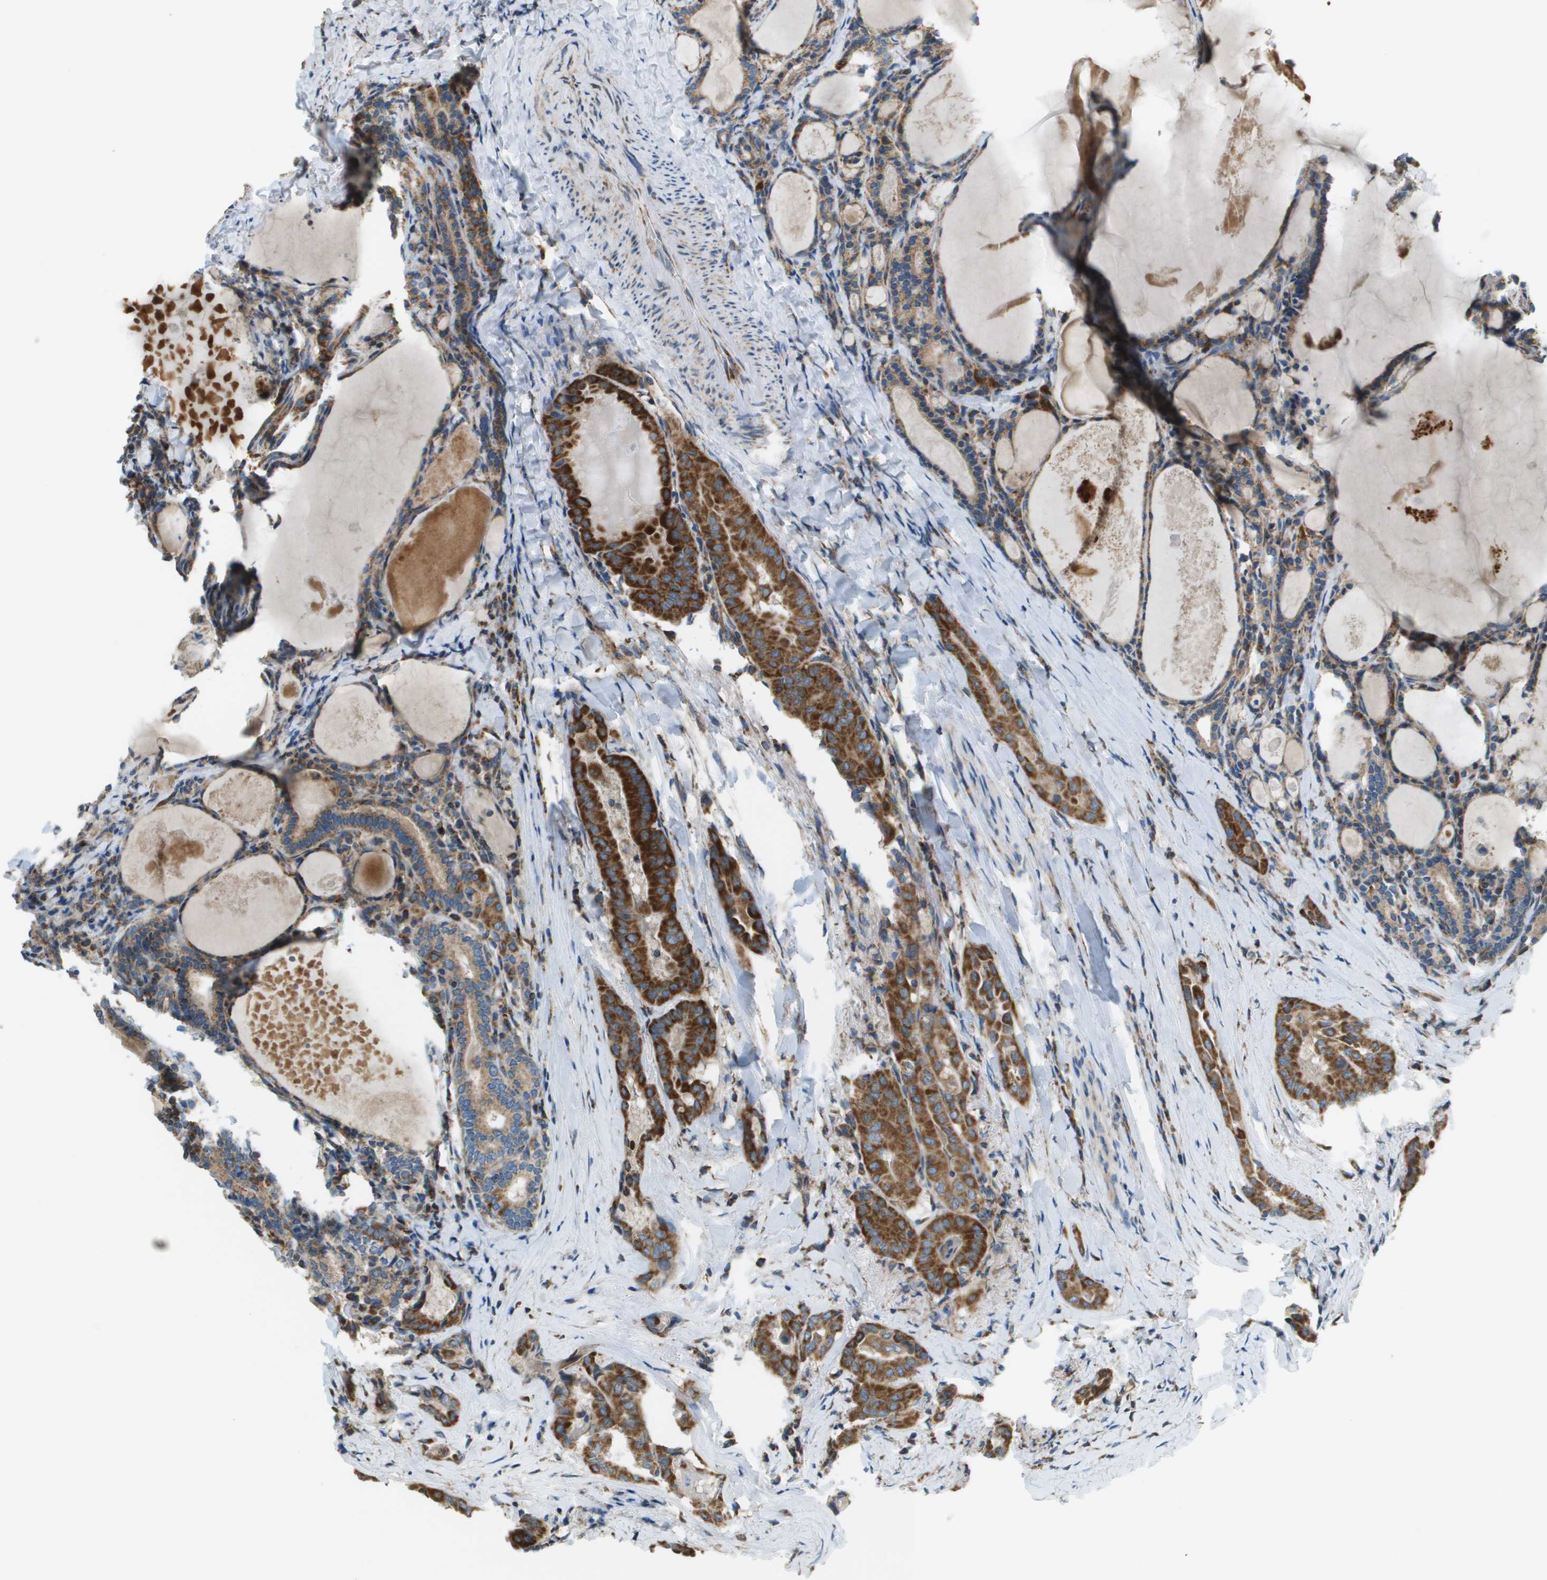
{"staining": {"intensity": "strong", "quantity": ">75%", "location": "cytoplasmic/membranous"}, "tissue": "thyroid cancer", "cell_type": "Tumor cells", "image_type": "cancer", "snomed": [{"axis": "morphology", "description": "Papillary adenocarcinoma, NOS"}, {"axis": "topography", "description": "Thyroid gland"}], "caption": "Thyroid cancer (papillary adenocarcinoma) was stained to show a protein in brown. There is high levels of strong cytoplasmic/membranous expression in about >75% of tumor cells.", "gene": "TAOK3", "patient": {"sex": "female", "age": 42}}